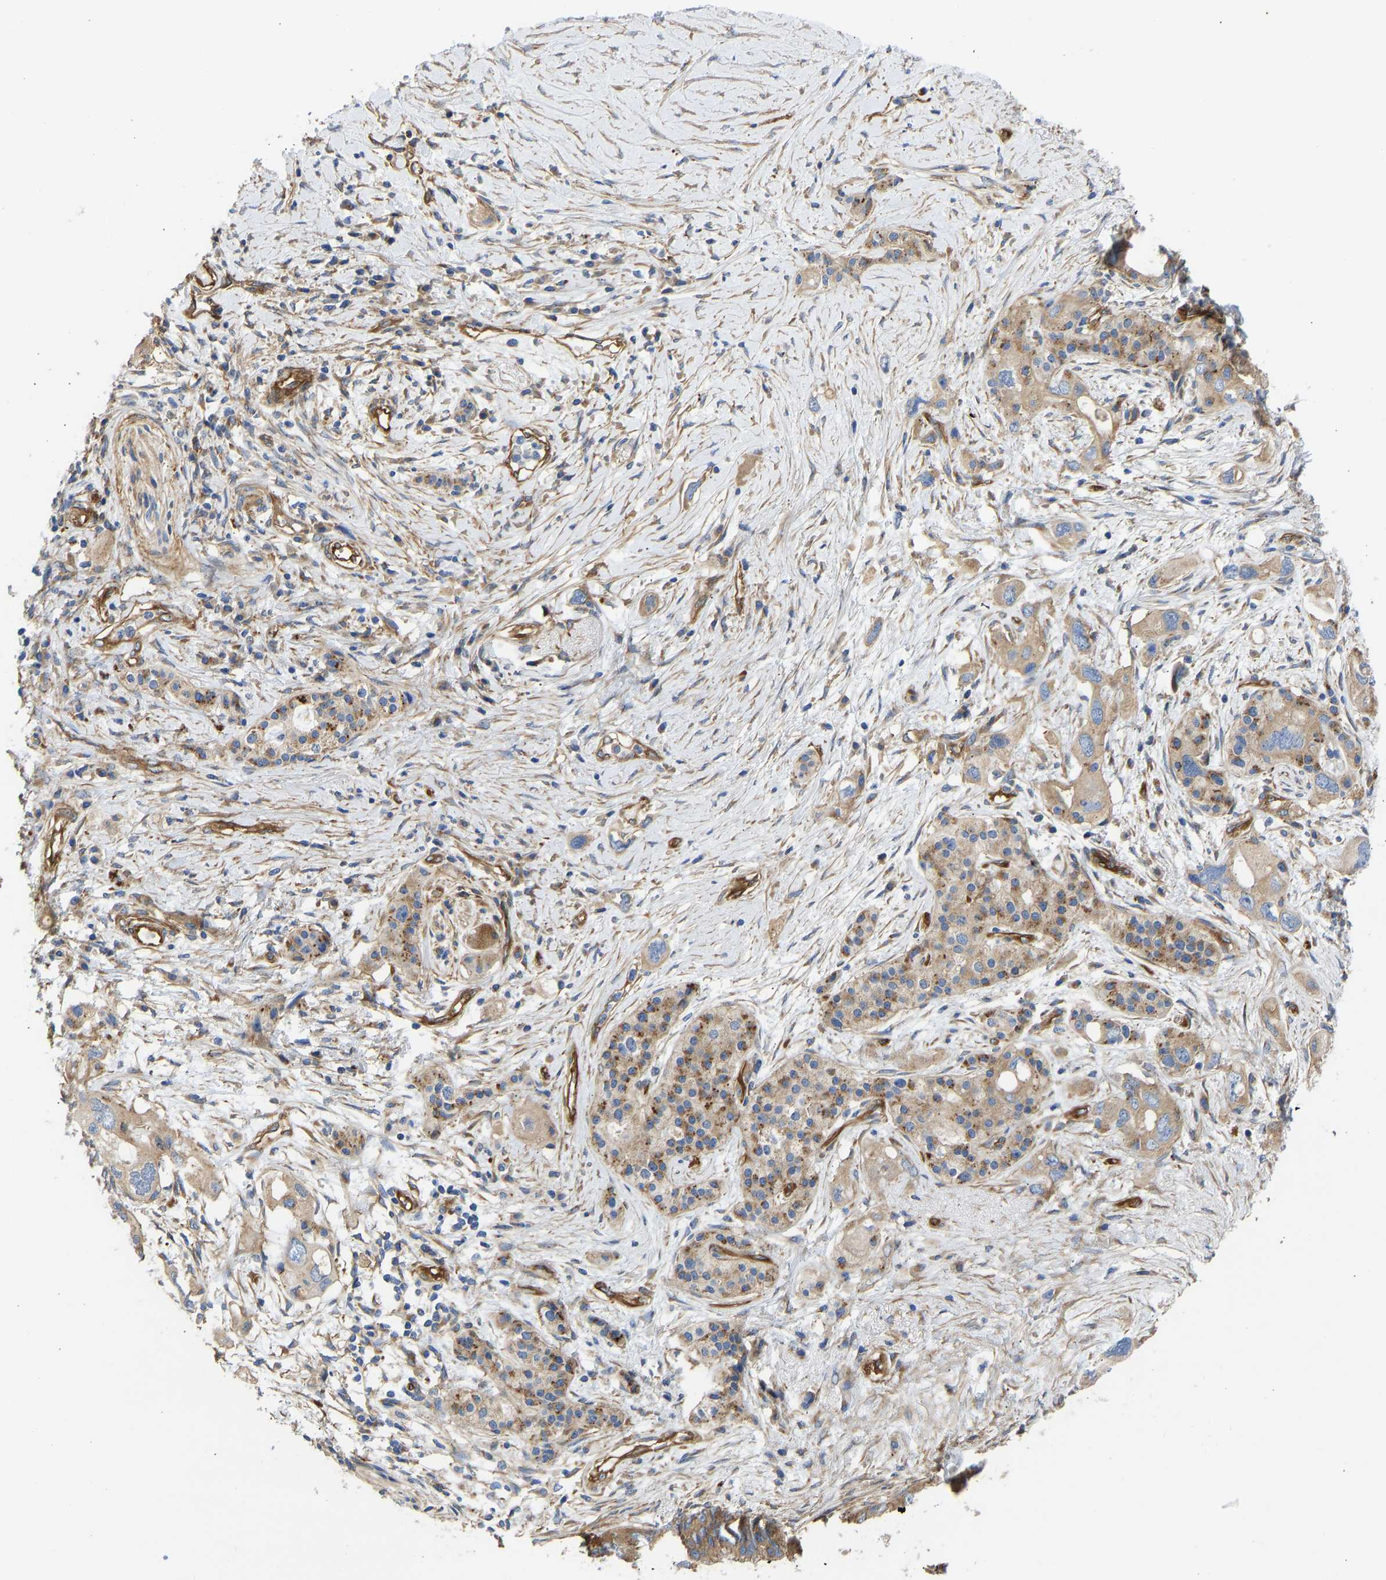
{"staining": {"intensity": "moderate", "quantity": ">75%", "location": "cytoplasmic/membranous"}, "tissue": "pancreatic cancer", "cell_type": "Tumor cells", "image_type": "cancer", "snomed": [{"axis": "morphology", "description": "Adenocarcinoma, NOS"}, {"axis": "topography", "description": "Pancreas"}], "caption": "Immunohistochemical staining of pancreatic cancer (adenocarcinoma) shows moderate cytoplasmic/membranous protein expression in approximately >75% of tumor cells. The staining was performed using DAB (3,3'-diaminobenzidine) to visualize the protein expression in brown, while the nuclei were stained in blue with hematoxylin (Magnification: 20x).", "gene": "MYO1C", "patient": {"sex": "female", "age": 56}}